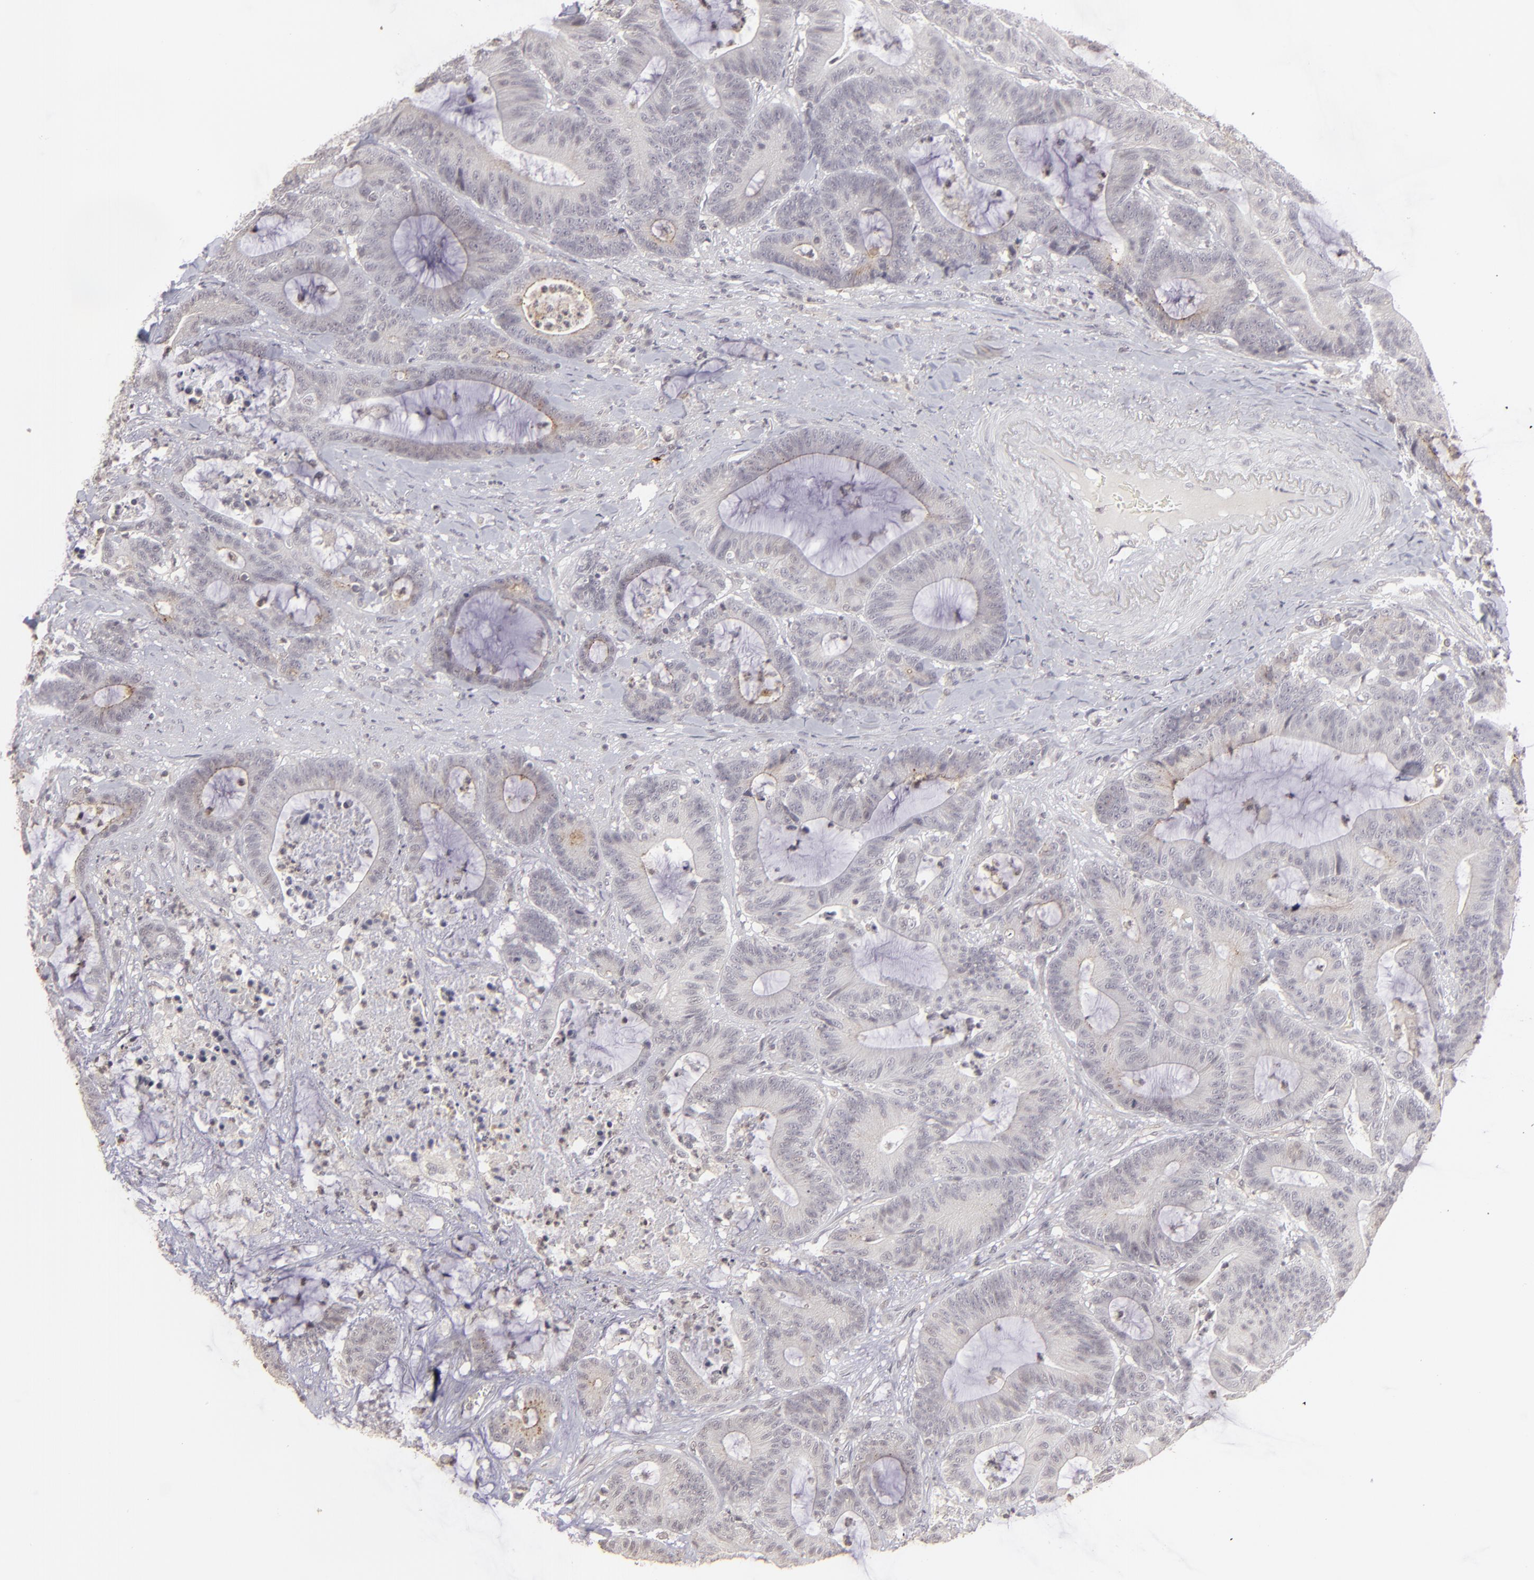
{"staining": {"intensity": "negative", "quantity": "none", "location": "none"}, "tissue": "colorectal cancer", "cell_type": "Tumor cells", "image_type": "cancer", "snomed": [{"axis": "morphology", "description": "Adenocarcinoma, NOS"}, {"axis": "topography", "description": "Colon"}], "caption": "An immunohistochemistry (IHC) image of colorectal cancer is shown. There is no staining in tumor cells of colorectal cancer.", "gene": "CLDN2", "patient": {"sex": "female", "age": 84}}